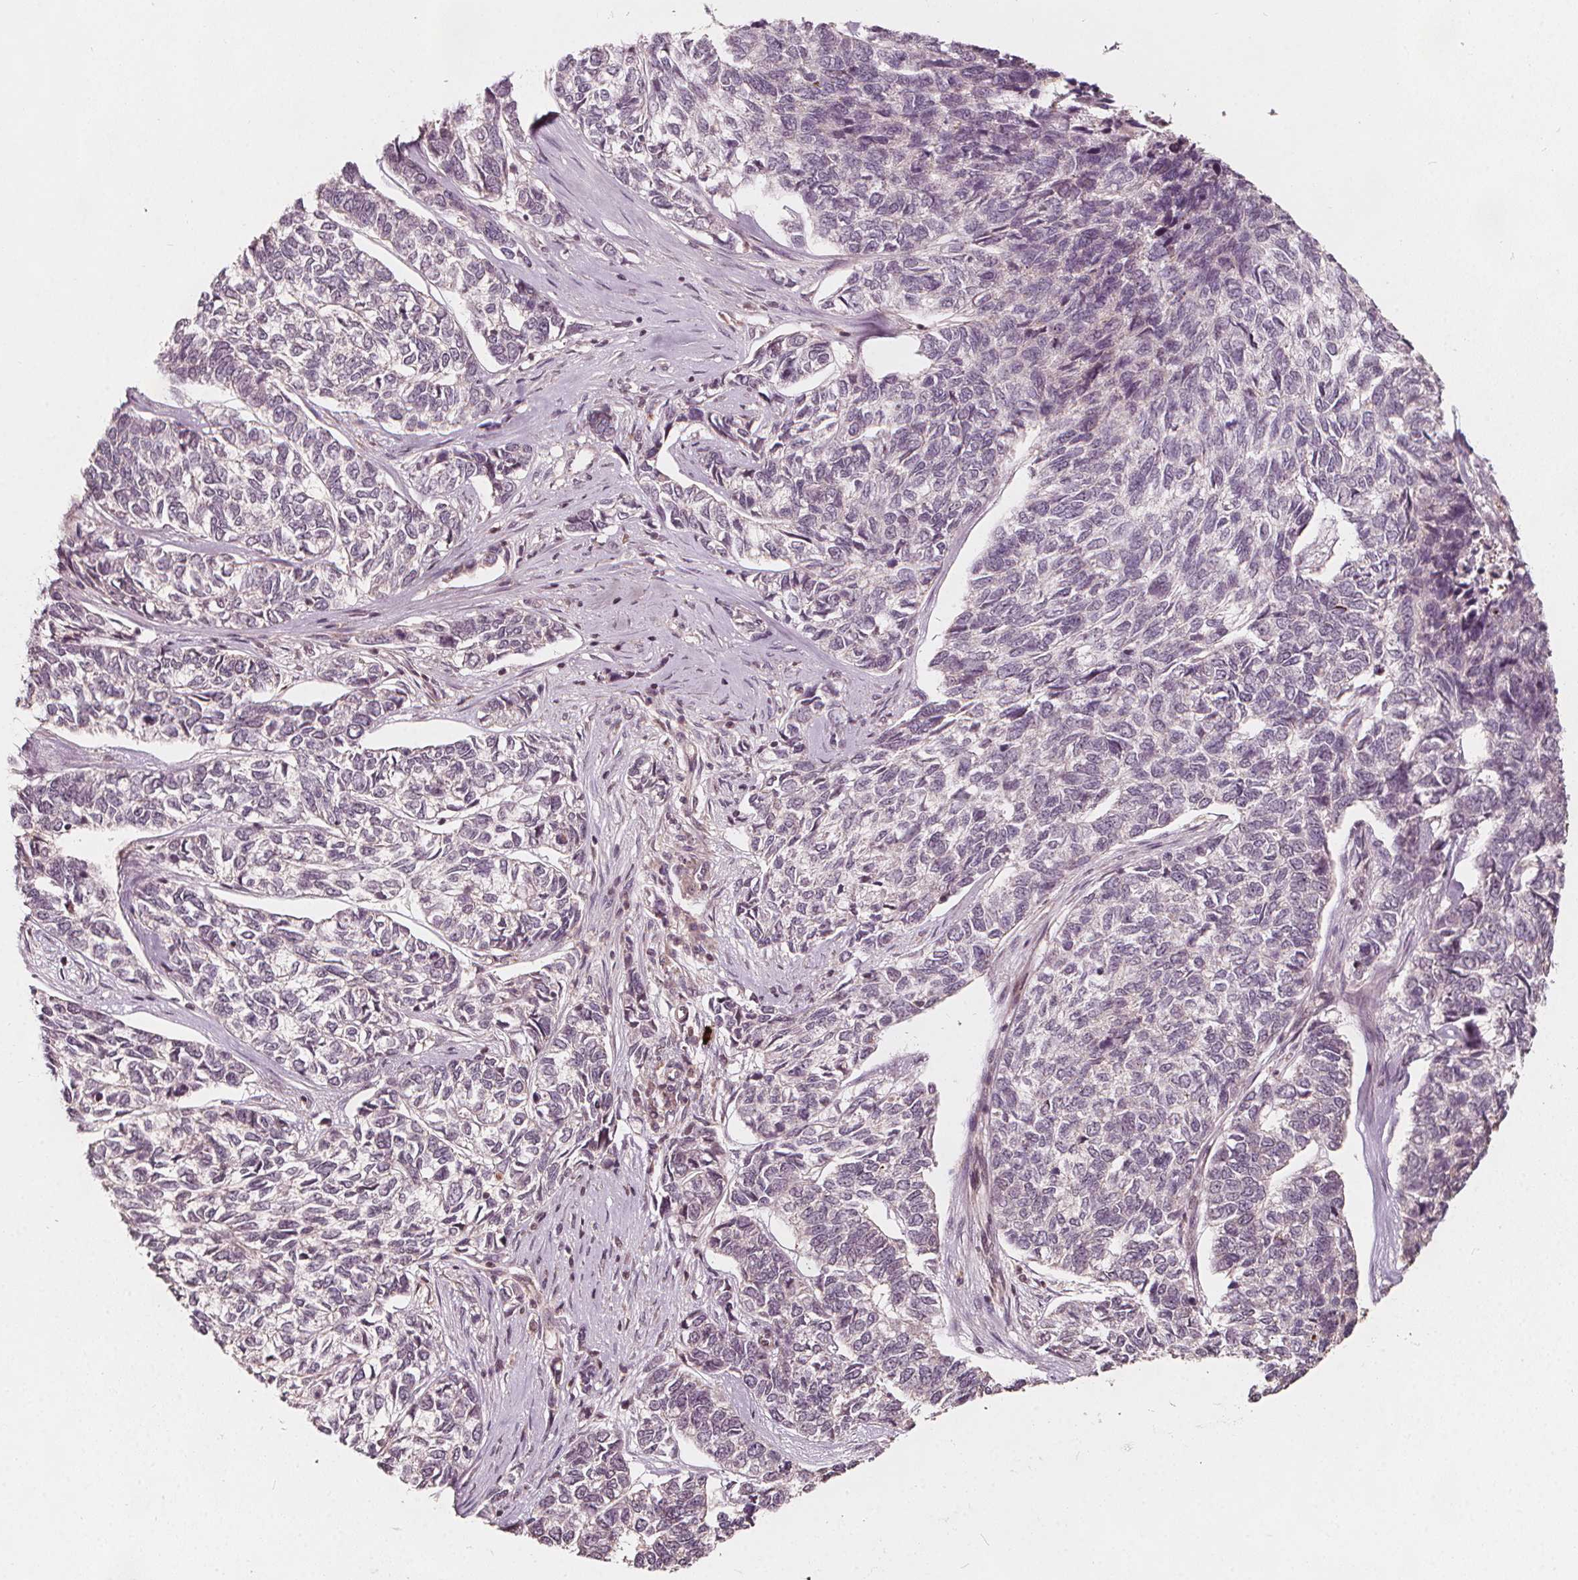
{"staining": {"intensity": "negative", "quantity": "none", "location": "none"}, "tissue": "skin cancer", "cell_type": "Tumor cells", "image_type": "cancer", "snomed": [{"axis": "morphology", "description": "Basal cell carcinoma"}, {"axis": "topography", "description": "Skin"}], "caption": "There is no significant expression in tumor cells of skin basal cell carcinoma.", "gene": "AIP", "patient": {"sex": "female", "age": 65}}